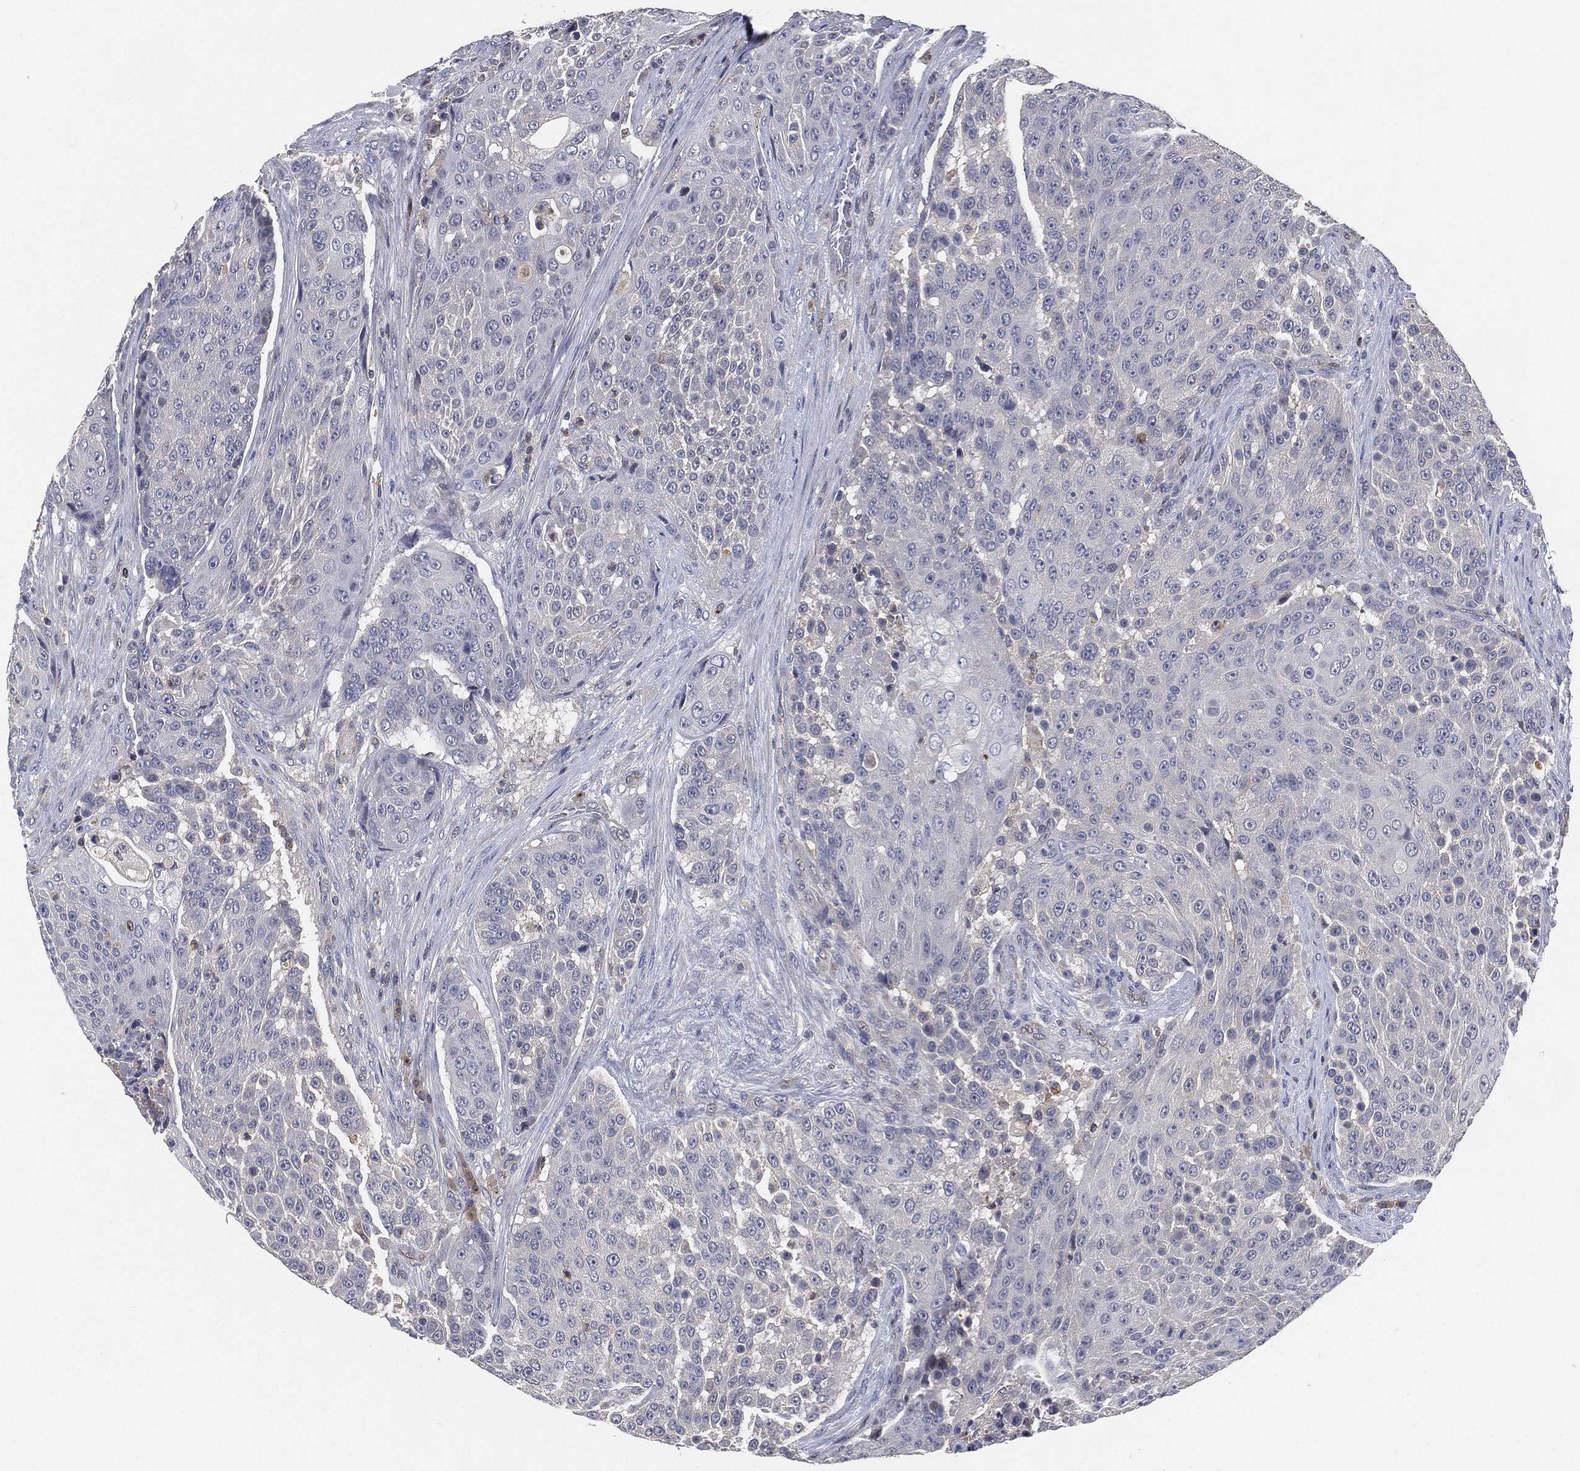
{"staining": {"intensity": "negative", "quantity": "none", "location": "none"}, "tissue": "urothelial cancer", "cell_type": "Tumor cells", "image_type": "cancer", "snomed": [{"axis": "morphology", "description": "Urothelial carcinoma, High grade"}, {"axis": "topography", "description": "Urinary bladder"}], "caption": "There is no significant positivity in tumor cells of urothelial carcinoma (high-grade).", "gene": "CFAP251", "patient": {"sex": "female", "age": 63}}